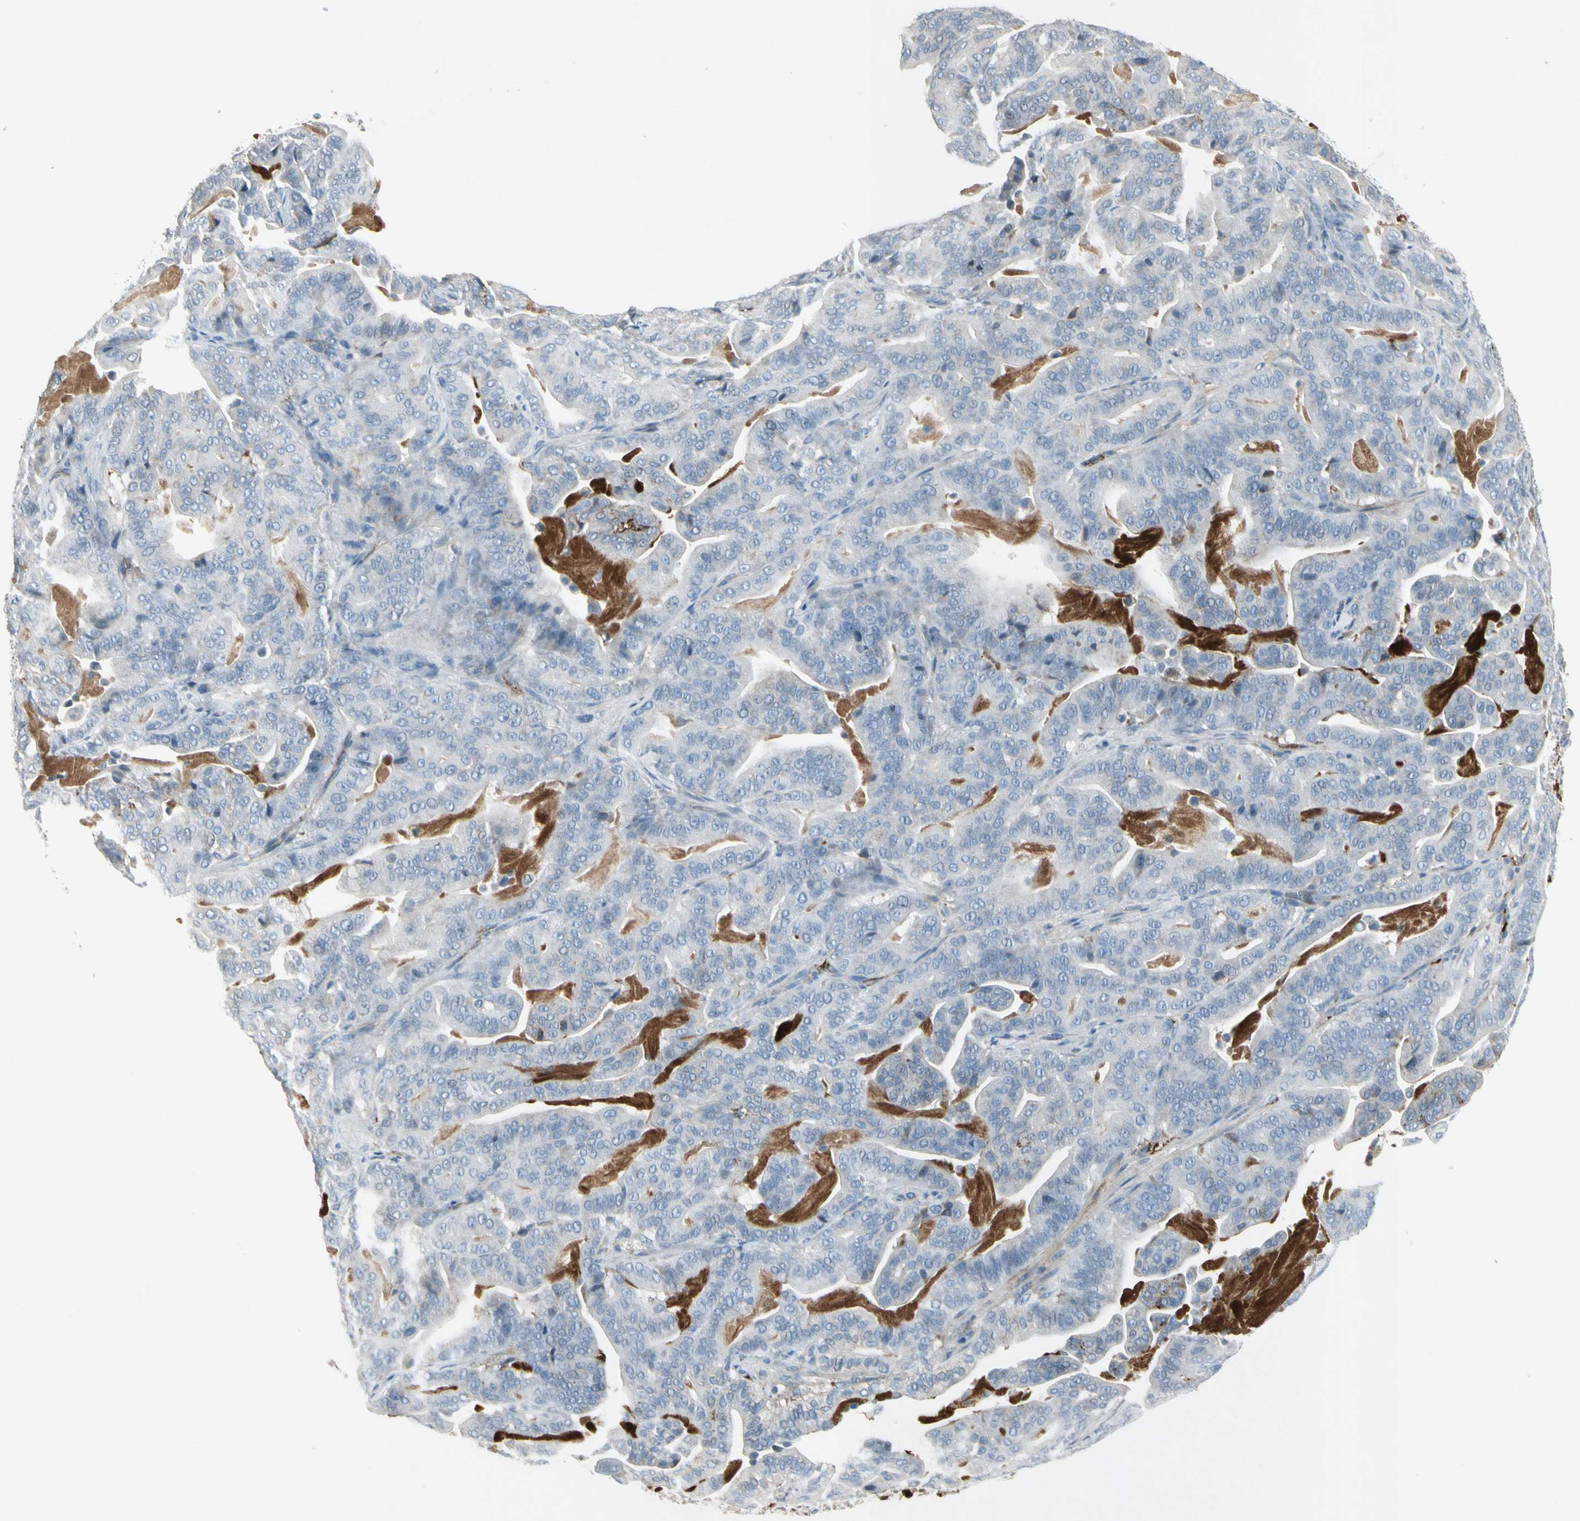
{"staining": {"intensity": "negative", "quantity": "none", "location": "none"}, "tissue": "pancreatic cancer", "cell_type": "Tumor cells", "image_type": "cancer", "snomed": [{"axis": "morphology", "description": "Adenocarcinoma, NOS"}, {"axis": "topography", "description": "Pancreas"}], "caption": "High power microscopy photomicrograph of an immunohistochemistry micrograph of adenocarcinoma (pancreatic), revealing no significant expression in tumor cells.", "gene": "IGHM", "patient": {"sex": "male", "age": 63}}